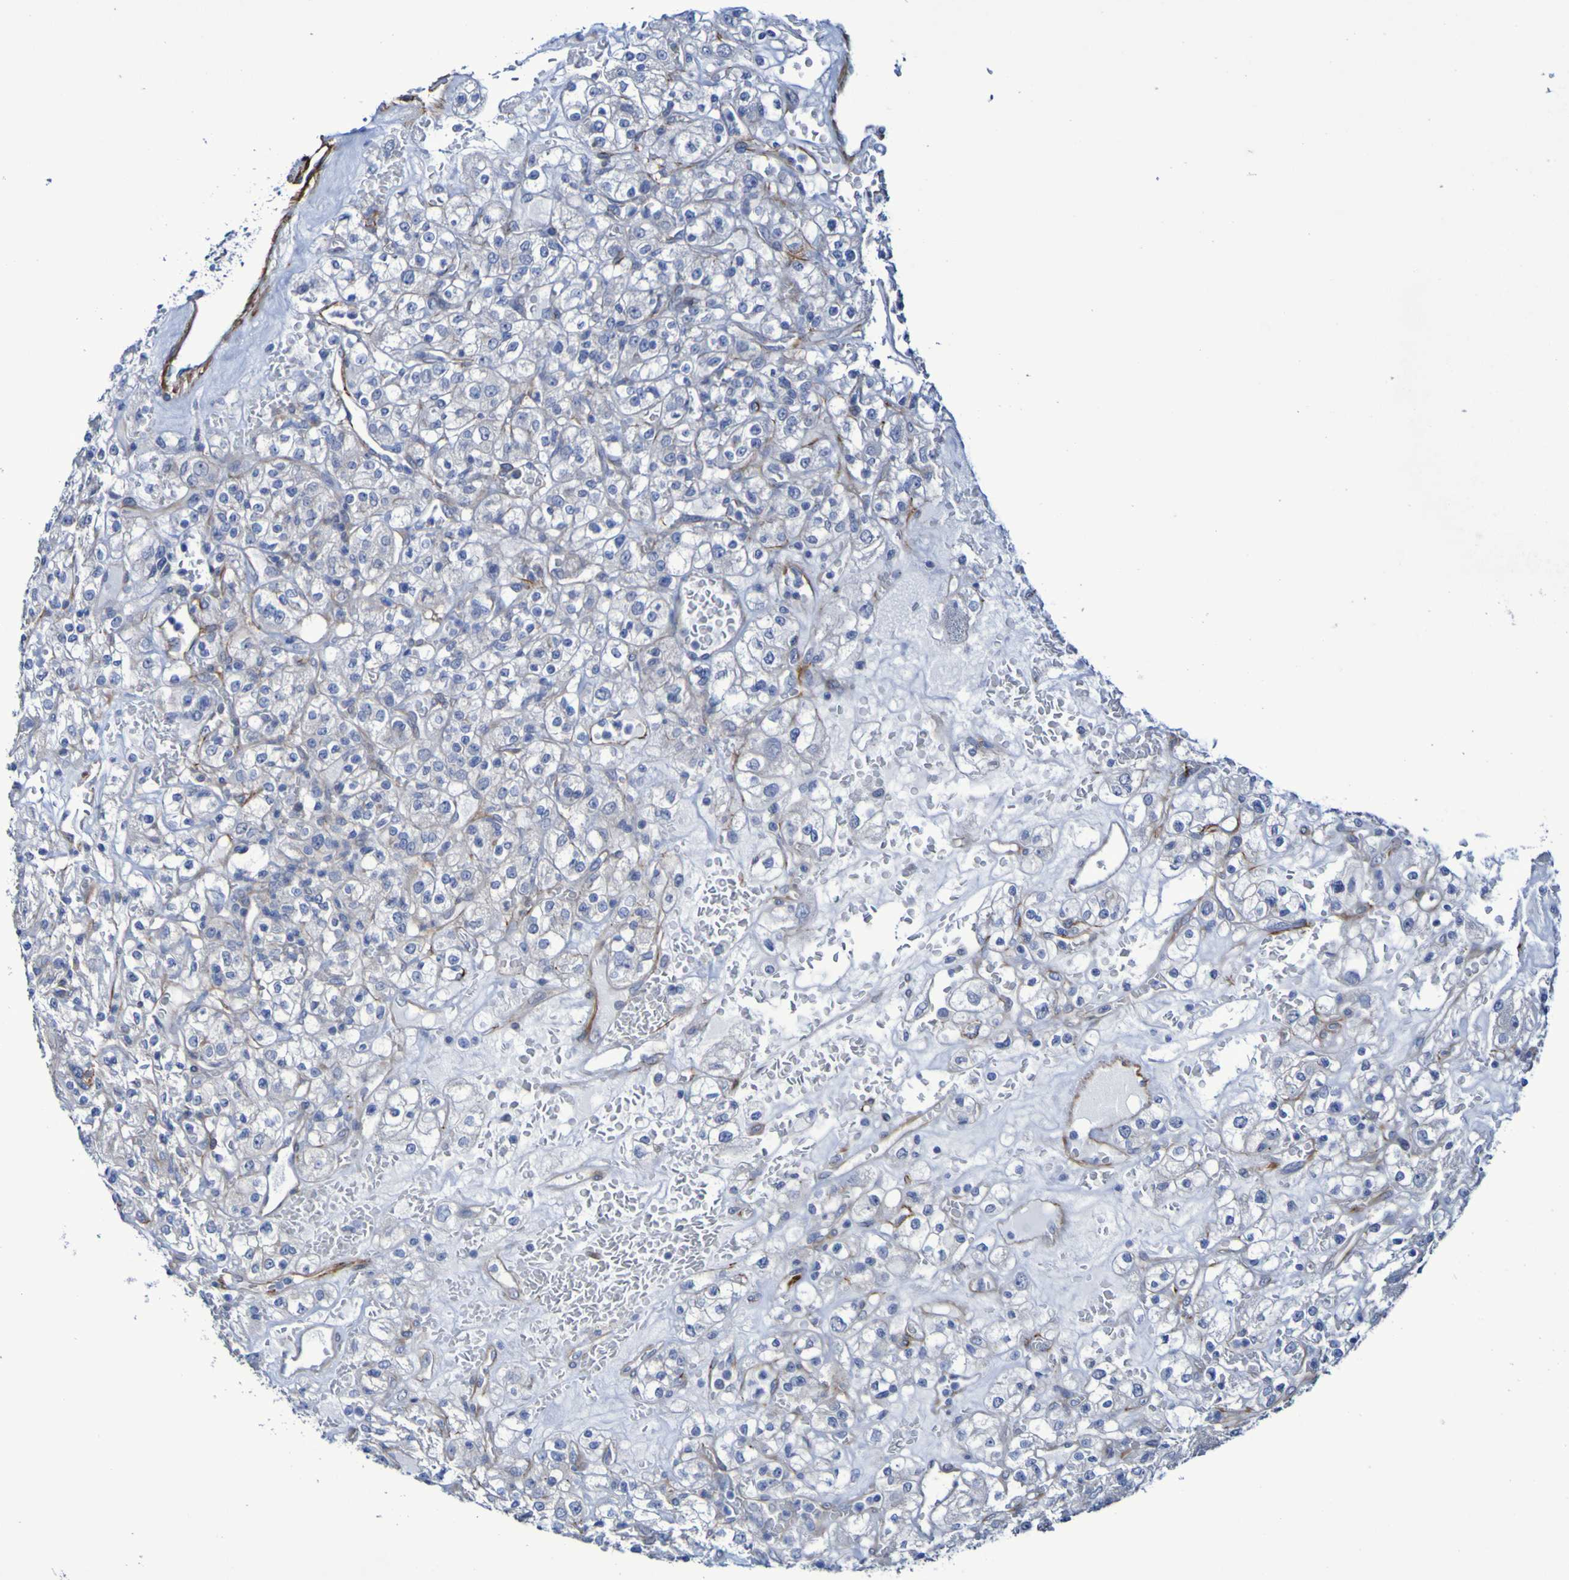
{"staining": {"intensity": "negative", "quantity": "none", "location": "none"}, "tissue": "renal cancer", "cell_type": "Tumor cells", "image_type": "cancer", "snomed": [{"axis": "morphology", "description": "Normal tissue, NOS"}, {"axis": "morphology", "description": "Adenocarcinoma, NOS"}, {"axis": "topography", "description": "Kidney"}], "caption": "The image shows no staining of tumor cells in renal adenocarcinoma.", "gene": "LPP", "patient": {"sex": "female", "age": 72}}